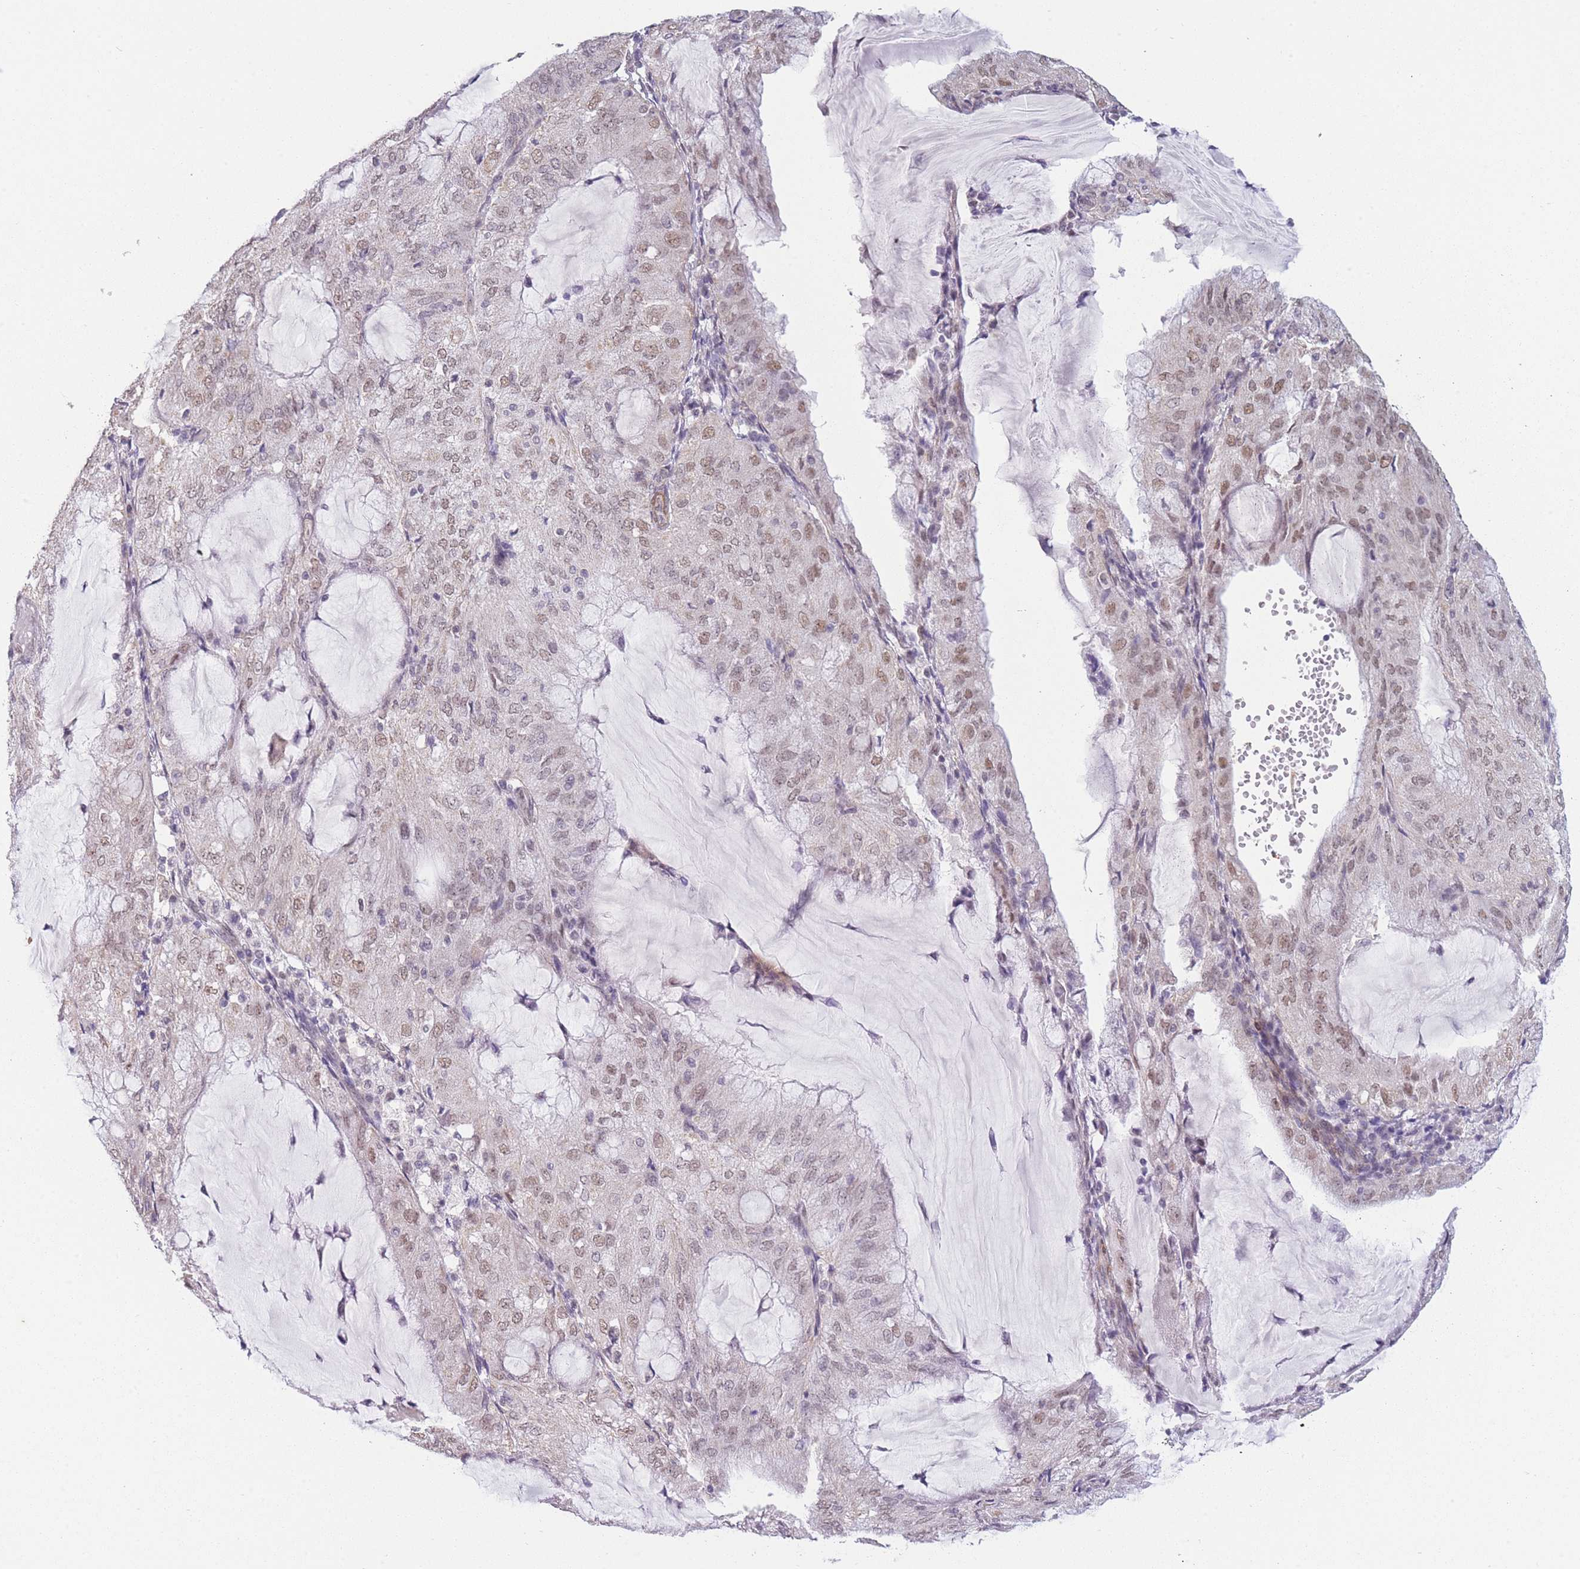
{"staining": {"intensity": "moderate", "quantity": "25%-75%", "location": "nuclear"}, "tissue": "endometrial cancer", "cell_type": "Tumor cells", "image_type": "cancer", "snomed": [{"axis": "morphology", "description": "Adenocarcinoma, NOS"}, {"axis": "topography", "description": "Endometrium"}], "caption": "This is a micrograph of immunohistochemistry (IHC) staining of adenocarcinoma (endometrial), which shows moderate expression in the nuclear of tumor cells.", "gene": "SIN3B", "patient": {"sex": "female", "age": 81}}